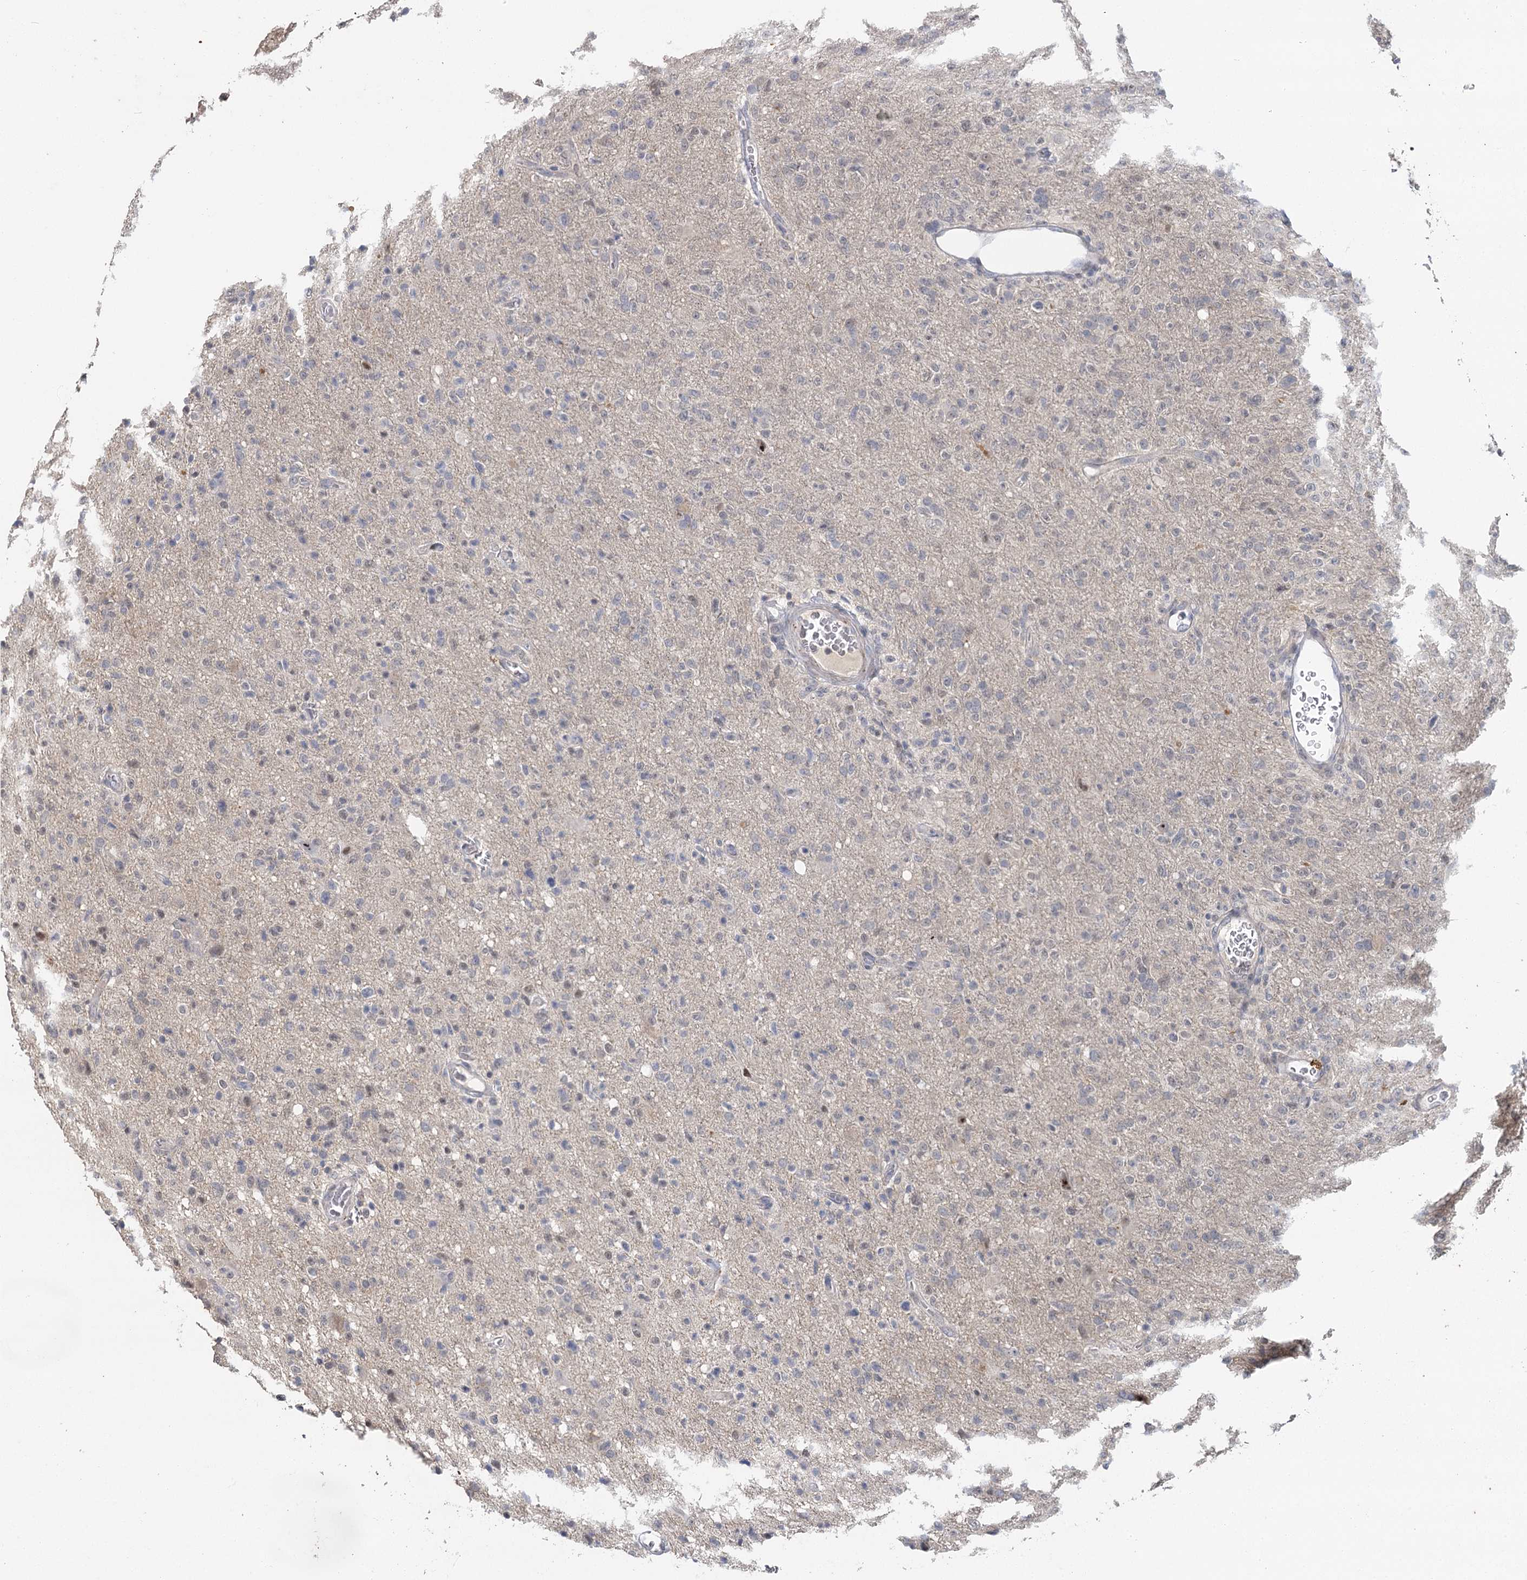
{"staining": {"intensity": "negative", "quantity": "none", "location": "none"}, "tissue": "glioma", "cell_type": "Tumor cells", "image_type": "cancer", "snomed": [{"axis": "morphology", "description": "Glioma, malignant, High grade"}, {"axis": "topography", "description": "Brain"}], "caption": "A photomicrograph of human glioma is negative for staining in tumor cells. Brightfield microscopy of immunohistochemistry stained with DAB (3,3'-diaminobenzidine) (brown) and hematoxylin (blue), captured at high magnification.", "gene": "IL11RA", "patient": {"sex": "female", "age": 57}}